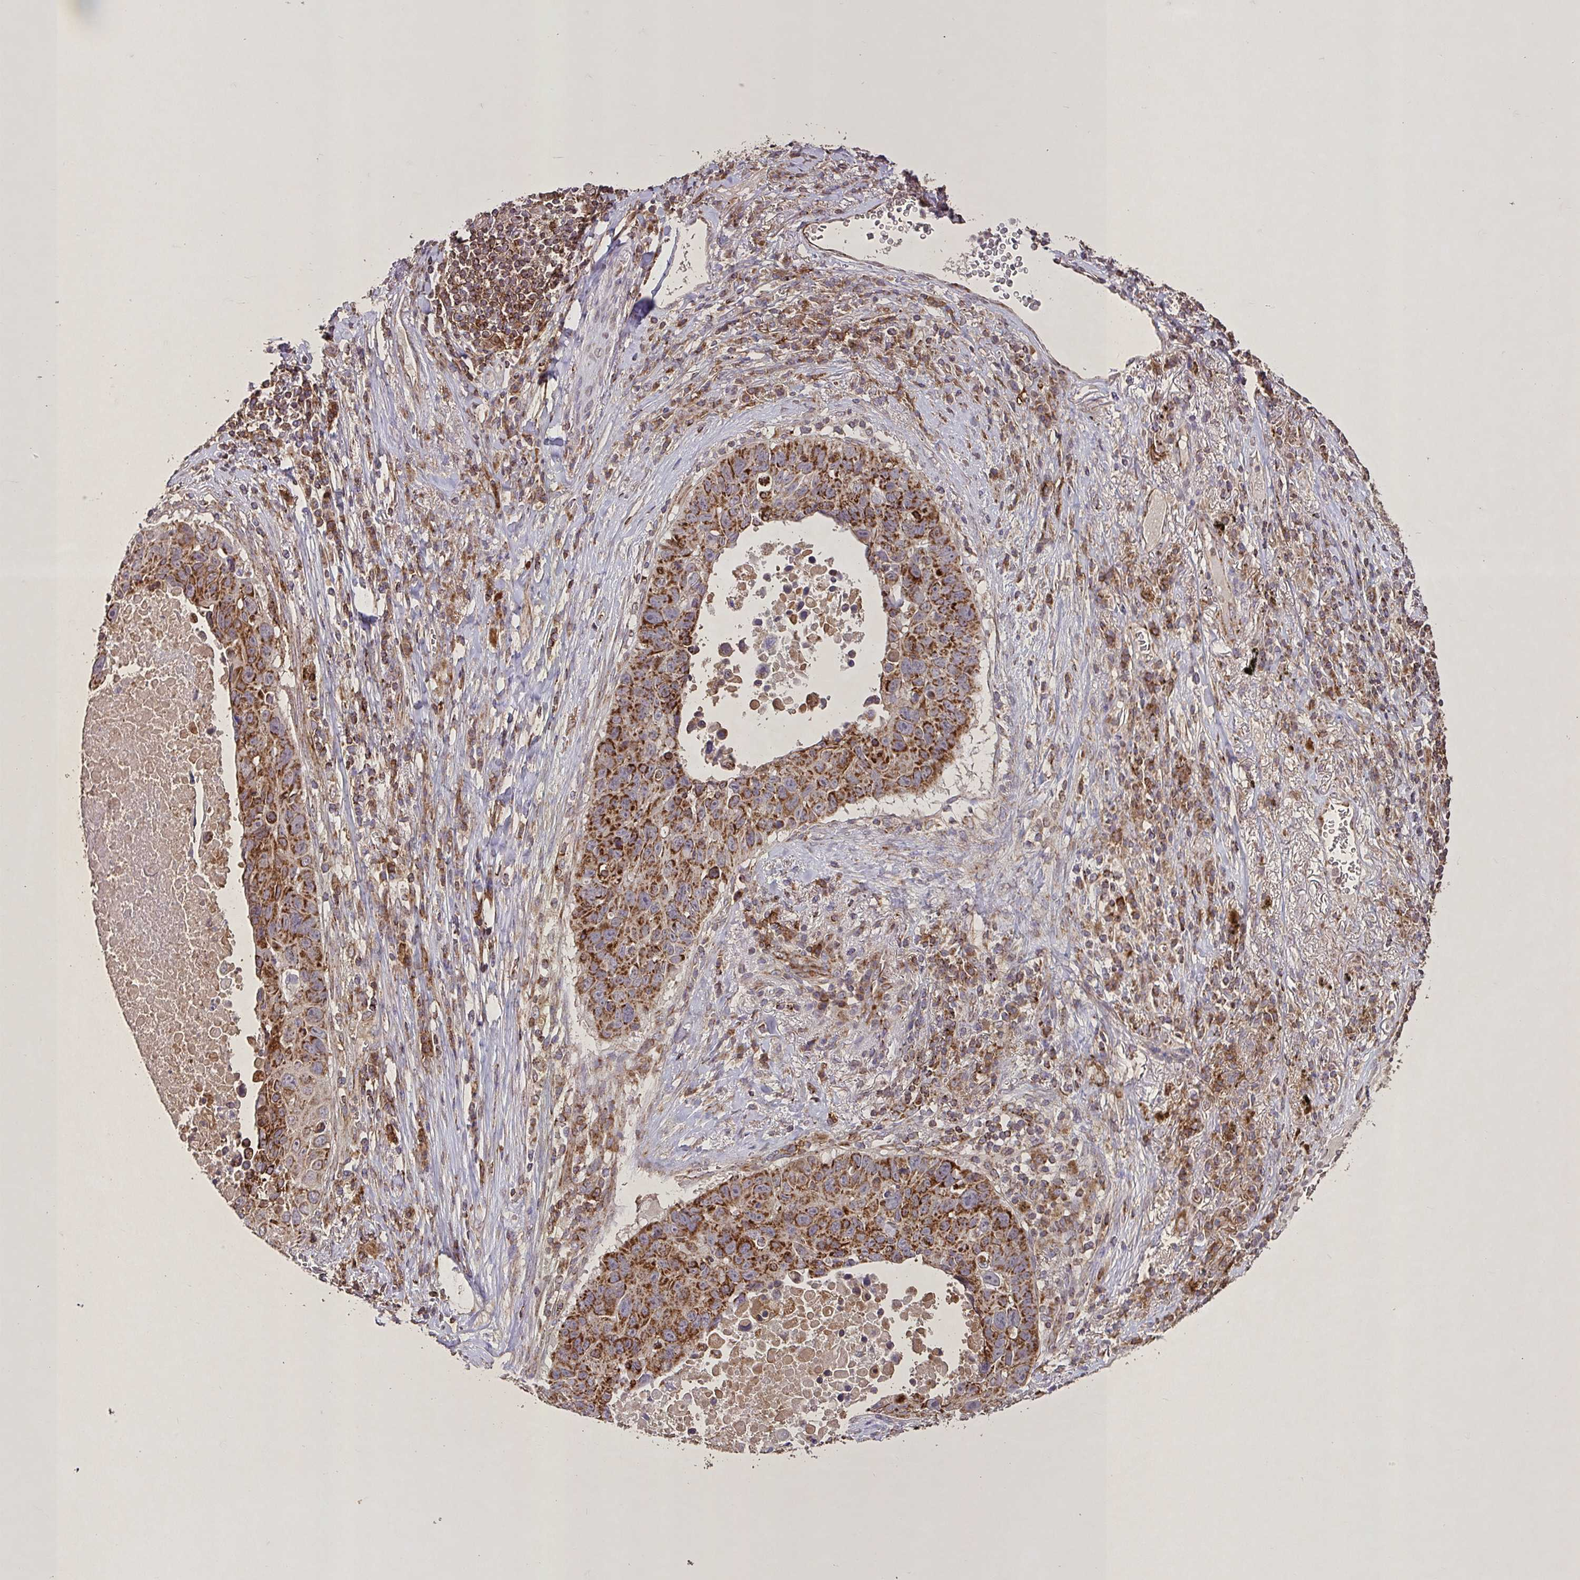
{"staining": {"intensity": "strong", "quantity": ">75%", "location": "cytoplasmic/membranous"}, "tissue": "lung cancer", "cell_type": "Tumor cells", "image_type": "cancer", "snomed": [{"axis": "morphology", "description": "Squamous cell carcinoma, NOS"}, {"axis": "topography", "description": "Lung"}], "caption": "This is a histology image of immunohistochemistry (IHC) staining of lung squamous cell carcinoma, which shows strong expression in the cytoplasmic/membranous of tumor cells.", "gene": "AGK", "patient": {"sex": "male", "age": 66}}